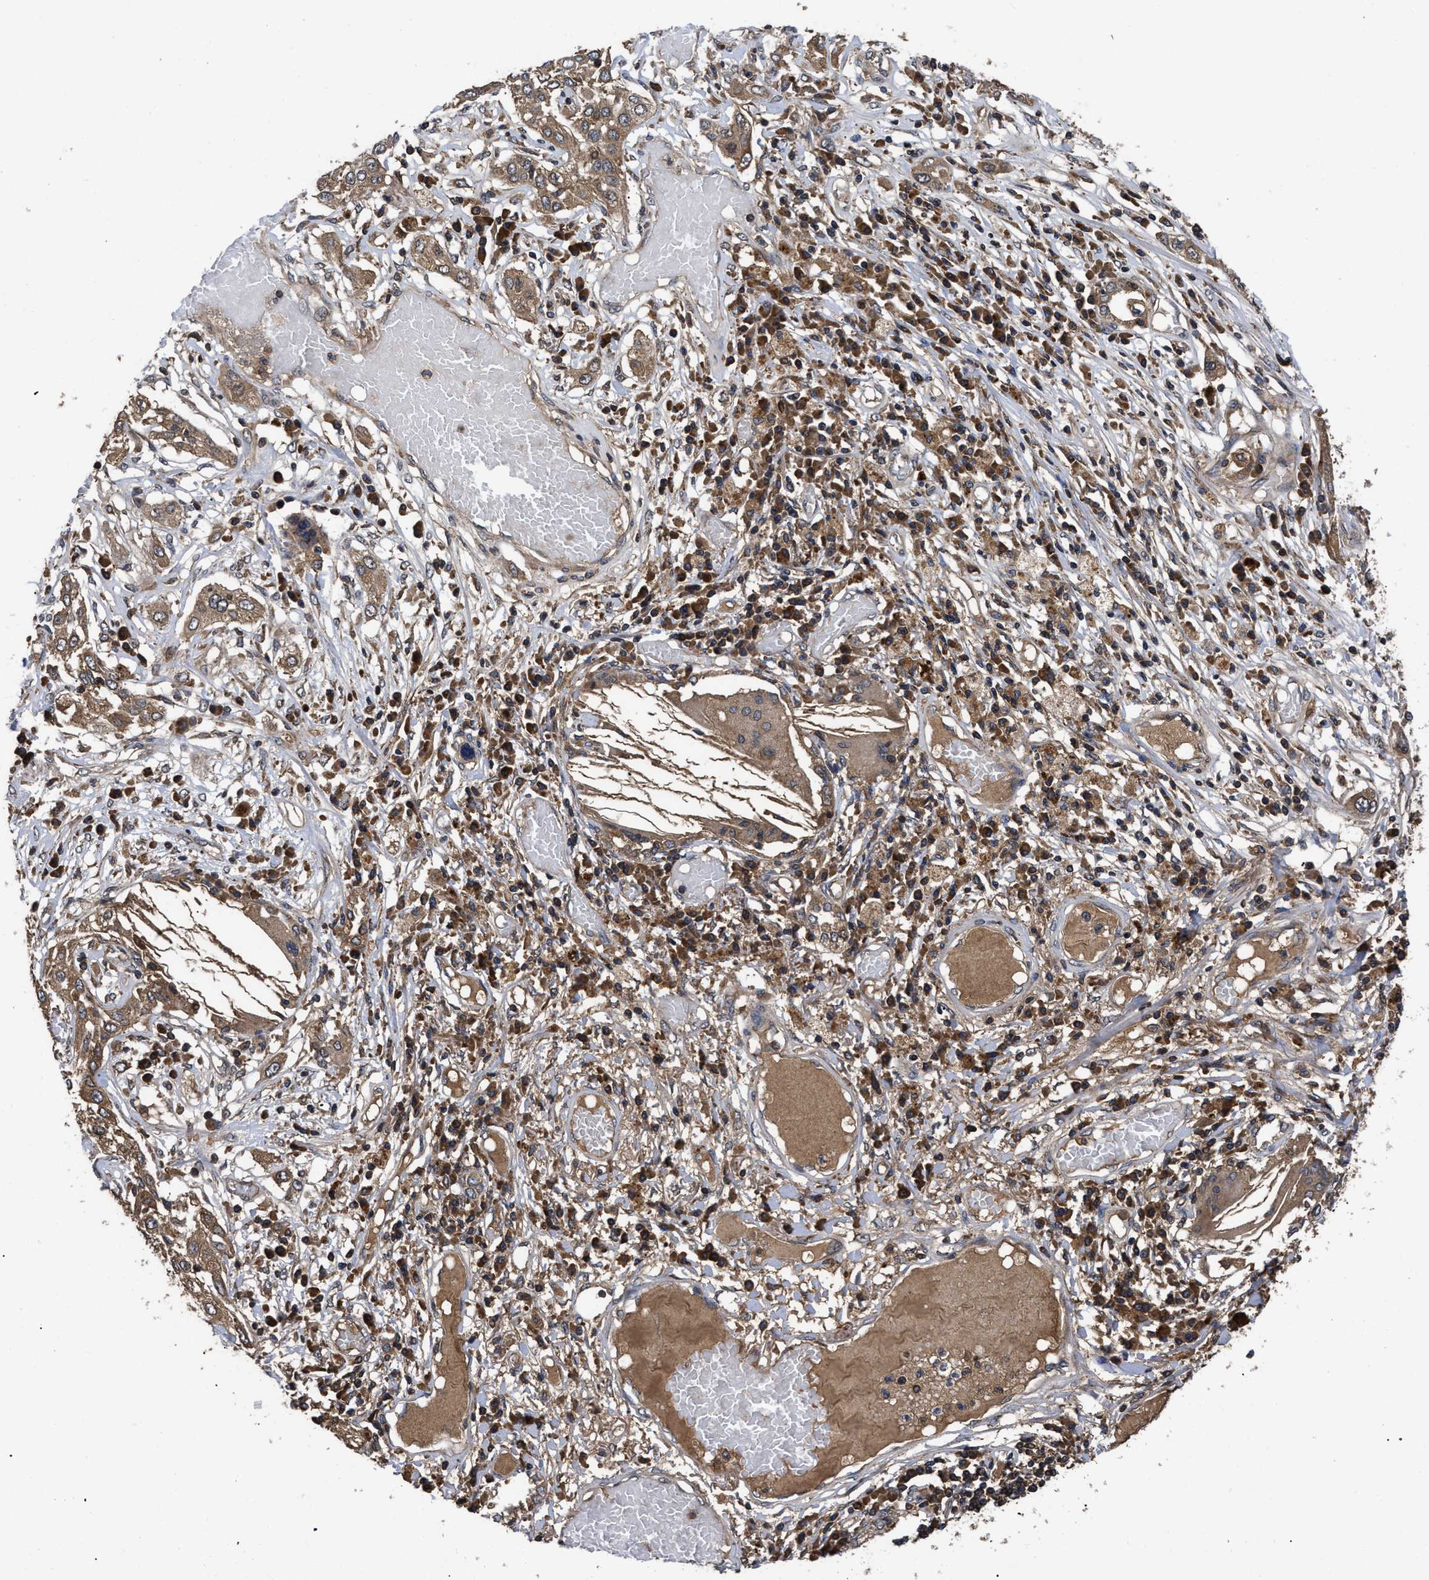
{"staining": {"intensity": "moderate", "quantity": ">75%", "location": "cytoplasmic/membranous"}, "tissue": "lung cancer", "cell_type": "Tumor cells", "image_type": "cancer", "snomed": [{"axis": "morphology", "description": "Squamous cell carcinoma, NOS"}, {"axis": "topography", "description": "Lung"}], "caption": "A micrograph showing moderate cytoplasmic/membranous staining in about >75% of tumor cells in squamous cell carcinoma (lung), as visualized by brown immunohistochemical staining.", "gene": "LRRC3", "patient": {"sex": "male", "age": 71}}